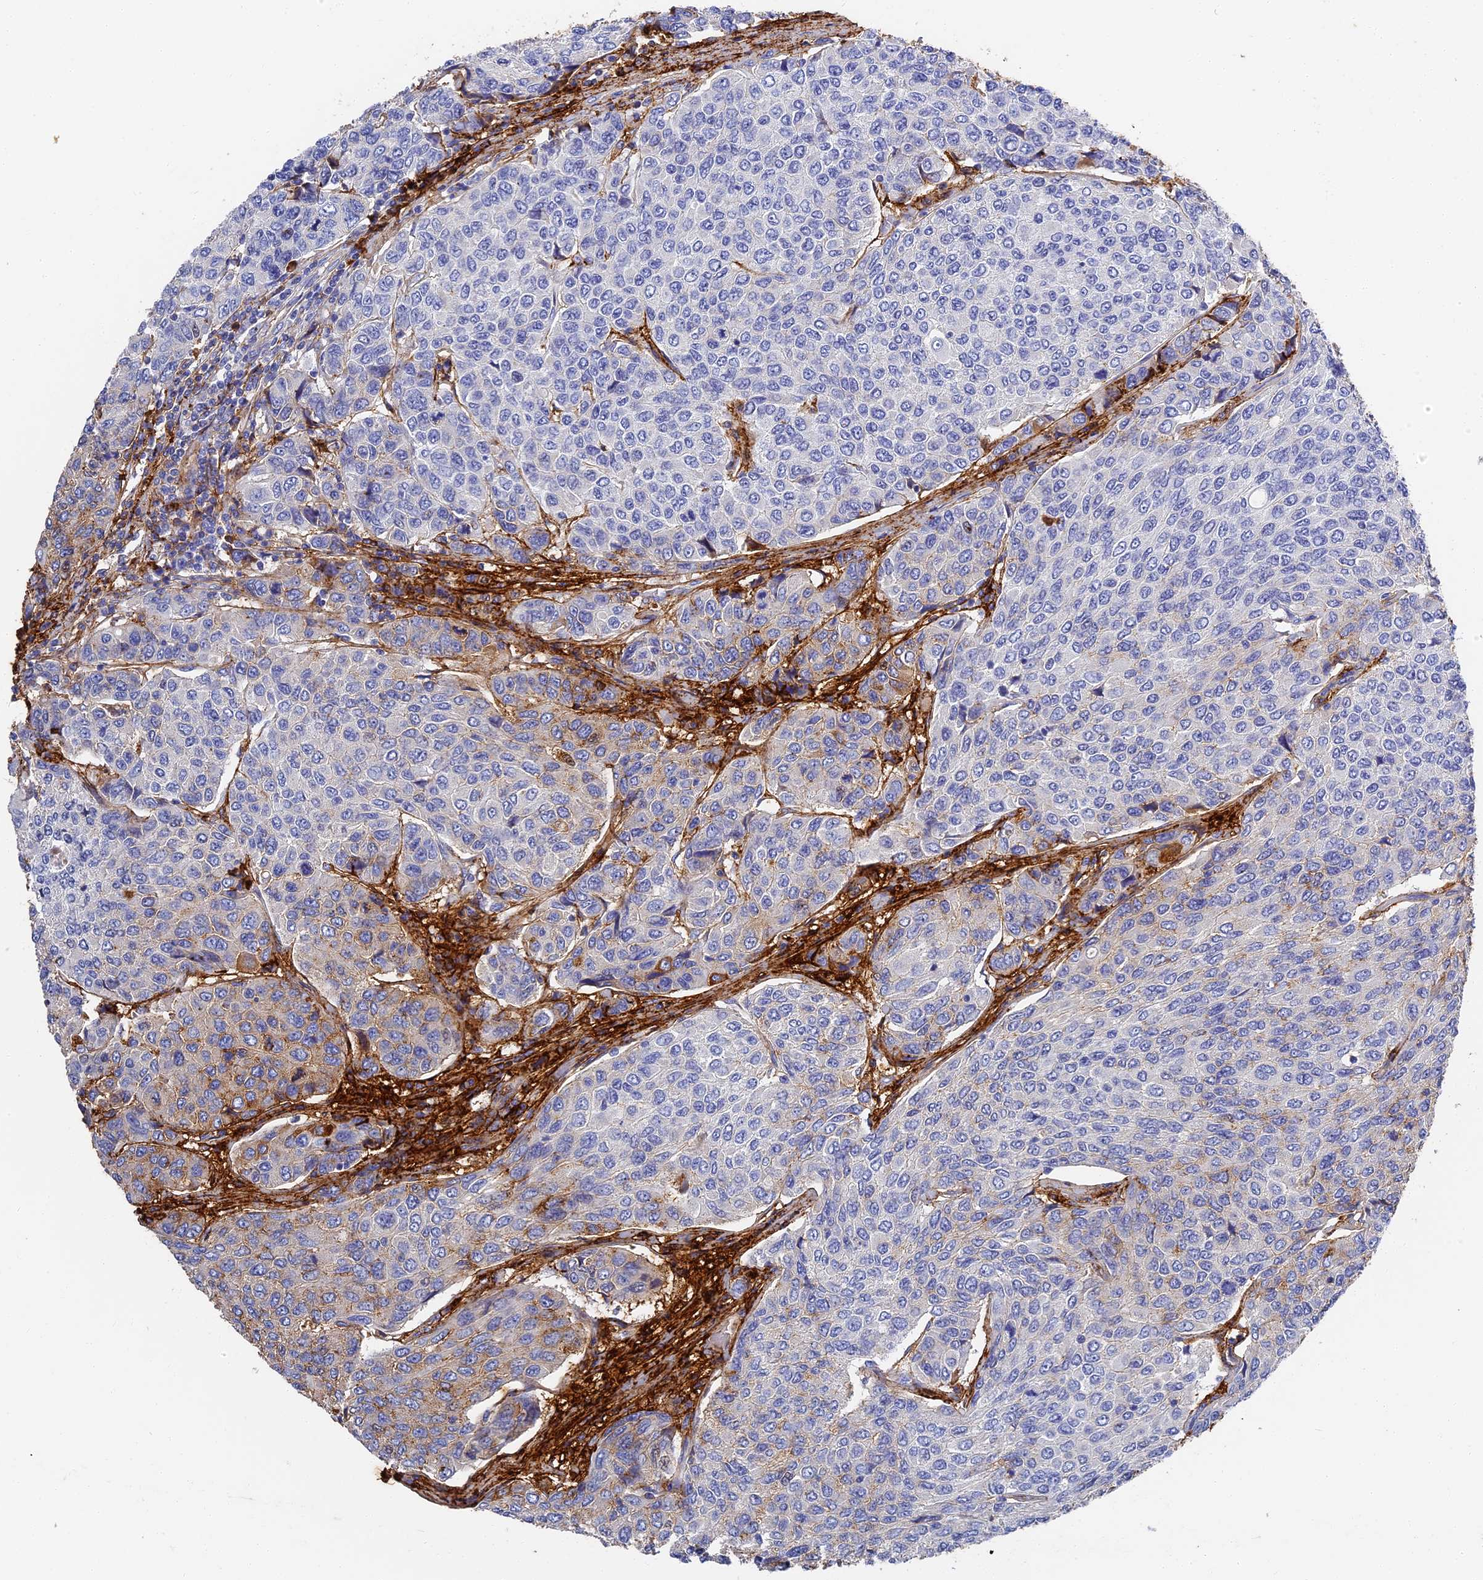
{"staining": {"intensity": "moderate", "quantity": "<25%", "location": "cytoplasmic/membranous"}, "tissue": "breast cancer", "cell_type": "Tumor cells", "image_type": "cancer", "snomed": [{"axis": "morphology", "description": "Duct carcinoma"}, {"axis": "topography", "description": "Breast"}], "caption": "A low amount of moderate cytoplasmic/membranous staining is identified in approximately <25% of tumor cells in breast cancer (infiltrating ductal carcinoma) tissue. (Brightfield microscopy of DAB IHC at high magnification).", "gene": "ITIH1", "patient": {"sex": "female", "age": 55}}